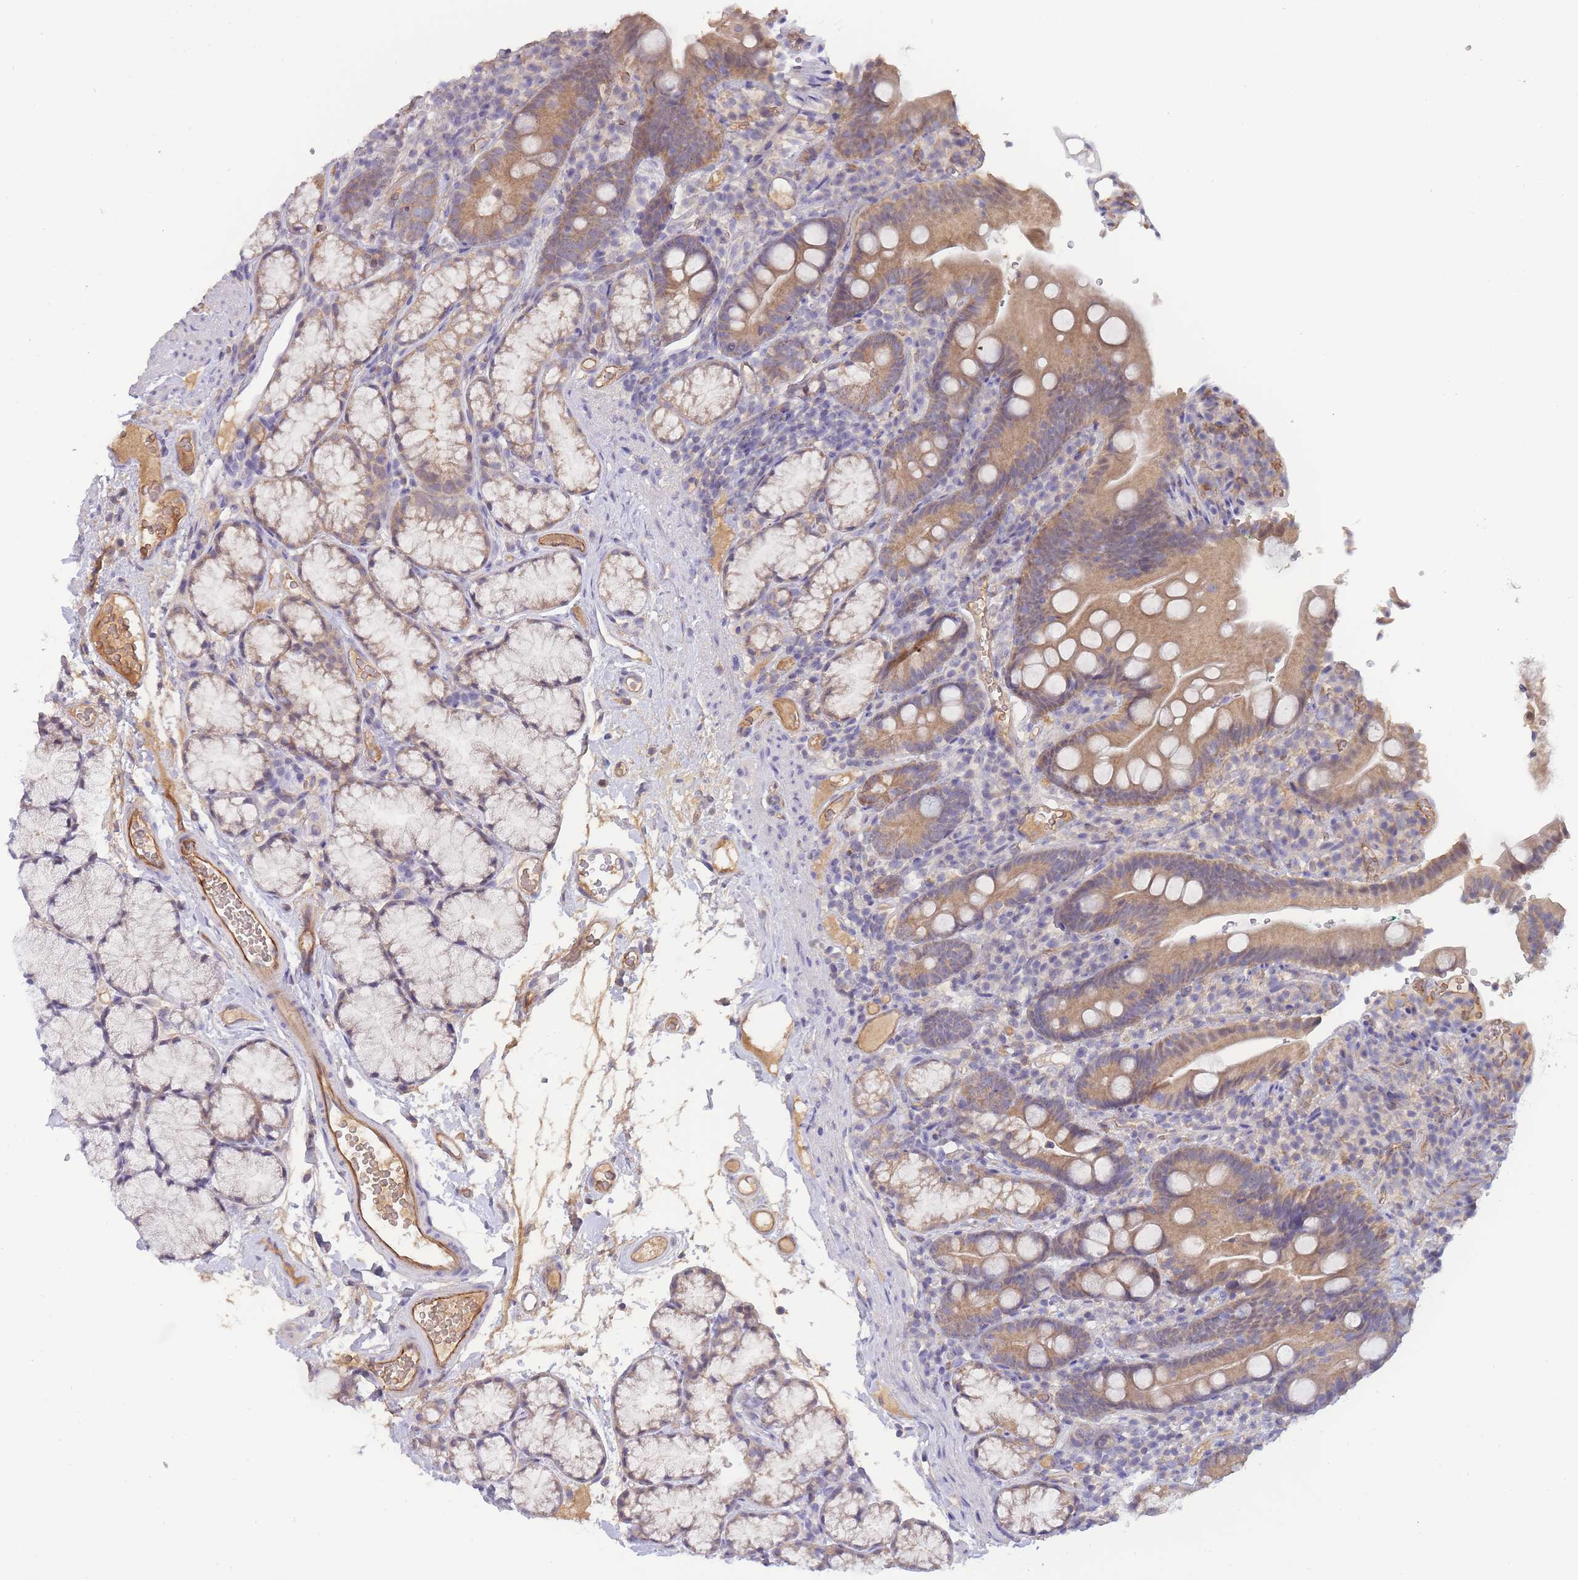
{"staining": {"intensity": "moderate", "quantity": ">75%", "location": "cytoplasmic/membranous"}, "tissue": "duodenum", "cell_type": "Glandular cells", "image_type": "normal", "snomed": [{"axis": "morphology", "description": "Normal tissue, NOS"}, {"axis": "topography", "description": "Duodenum"}], "caption": "High-power microscopy captured an IHC histopathology image of normal duodenum, revealing moderate cytoplasmic/membranous expression in approximately >75% of glandular cells.", "gene": "NDUFAF5", "patient": {"sex": "female", "age": 67}}